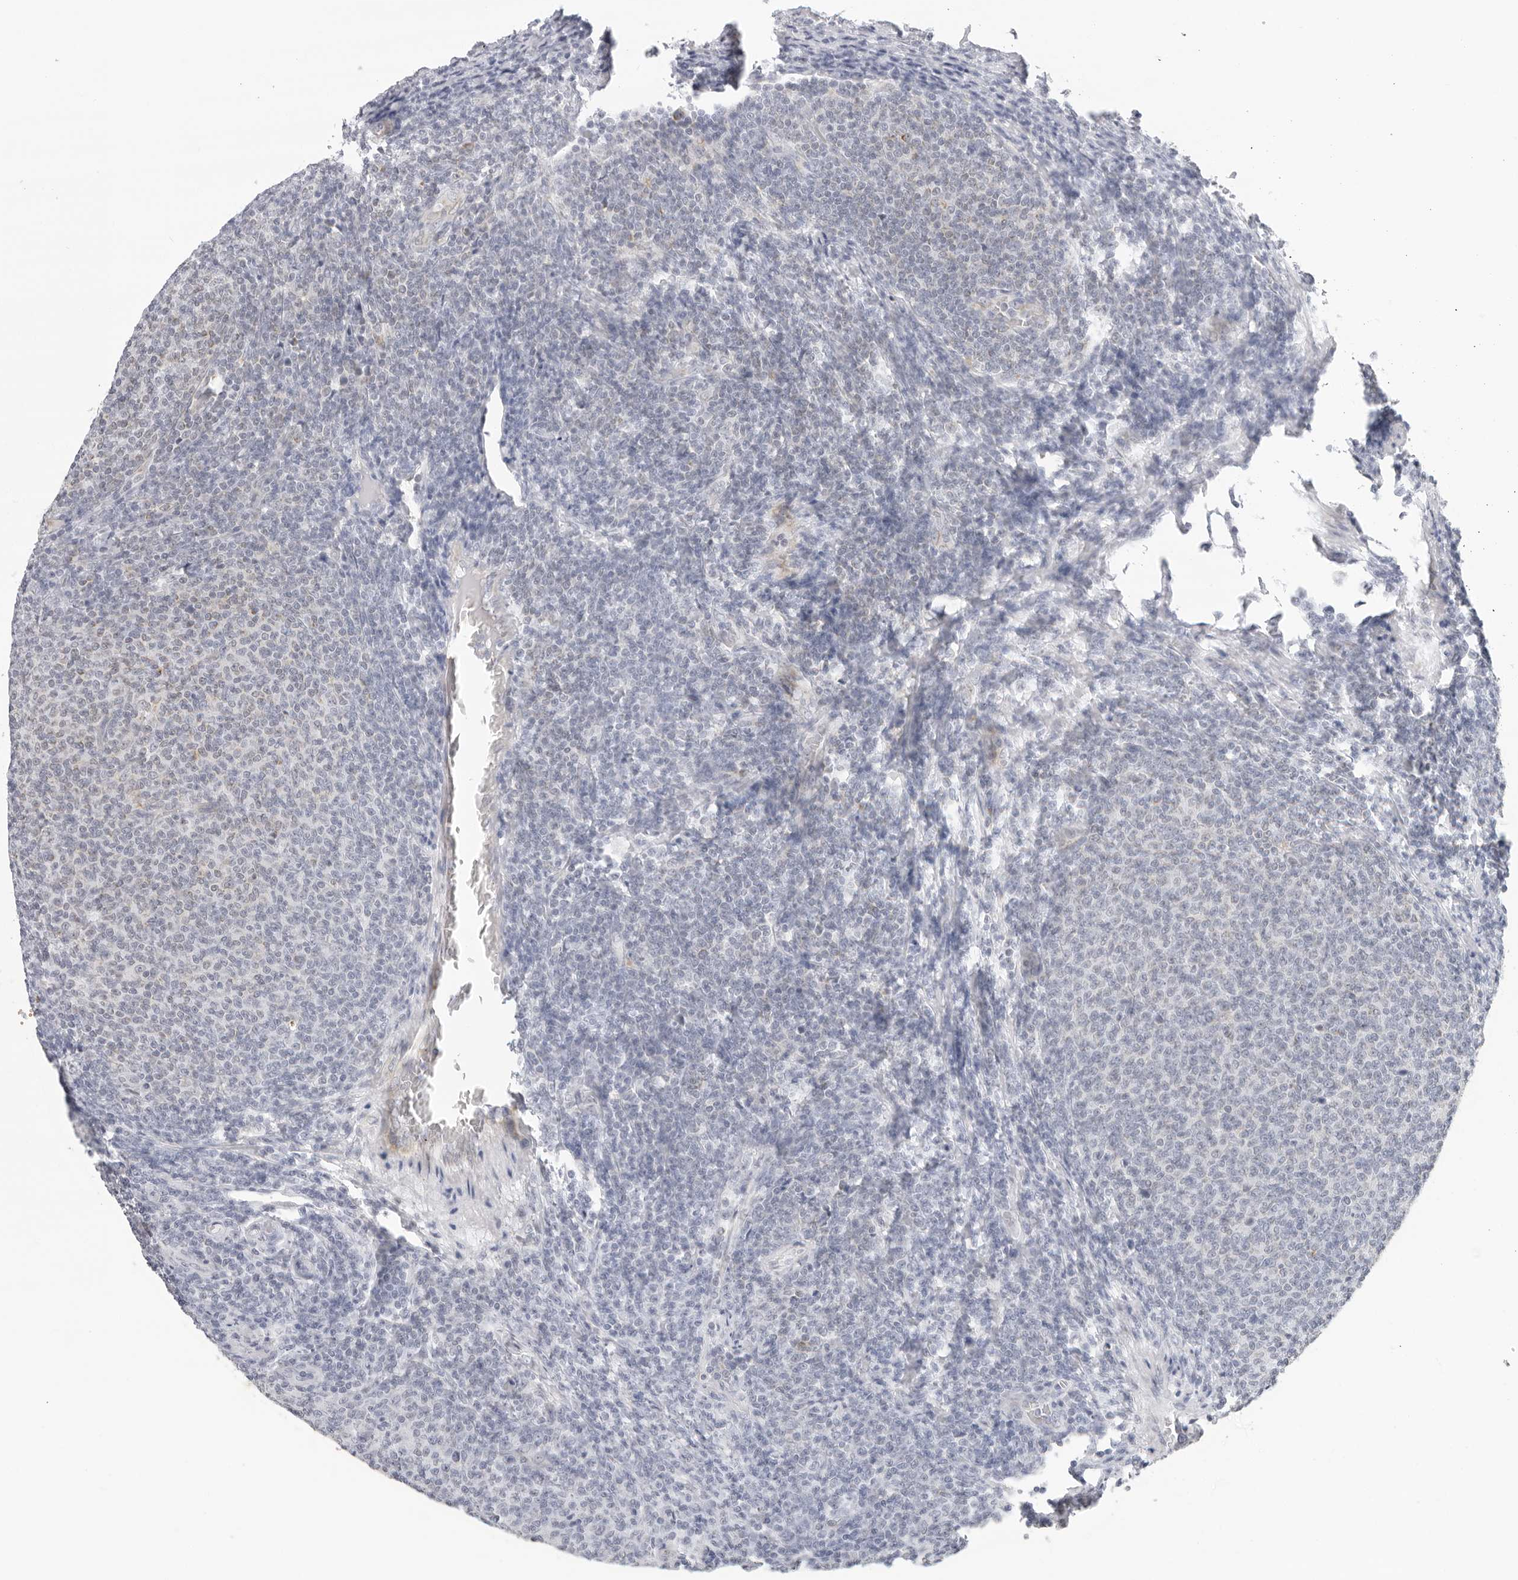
{"staining": {"intensity": "negative", "quantity": "none", "location": "none"}, "tissue": "lymphoma", "cell_type": "Tumor cells", "image_type": "cancer", "snomed": [{"axis": "morphology", "description": "Malignant lymphoma, non-Hodgkin's type, Low grade"}, {"axis": "topography", "description": "Lymph node"}], "caption": "High magnification brightfield microscopy of malignant lymphoma, non-Hodgkin's type (low-grade) stained with DAB (3,3'-diaminobenzidine) (brown) and counterstained with hematoxylin (blue): tumor cells show no significant positivity.", "gene": "CIART", "patient": {"sex": "male", "age": 66}}